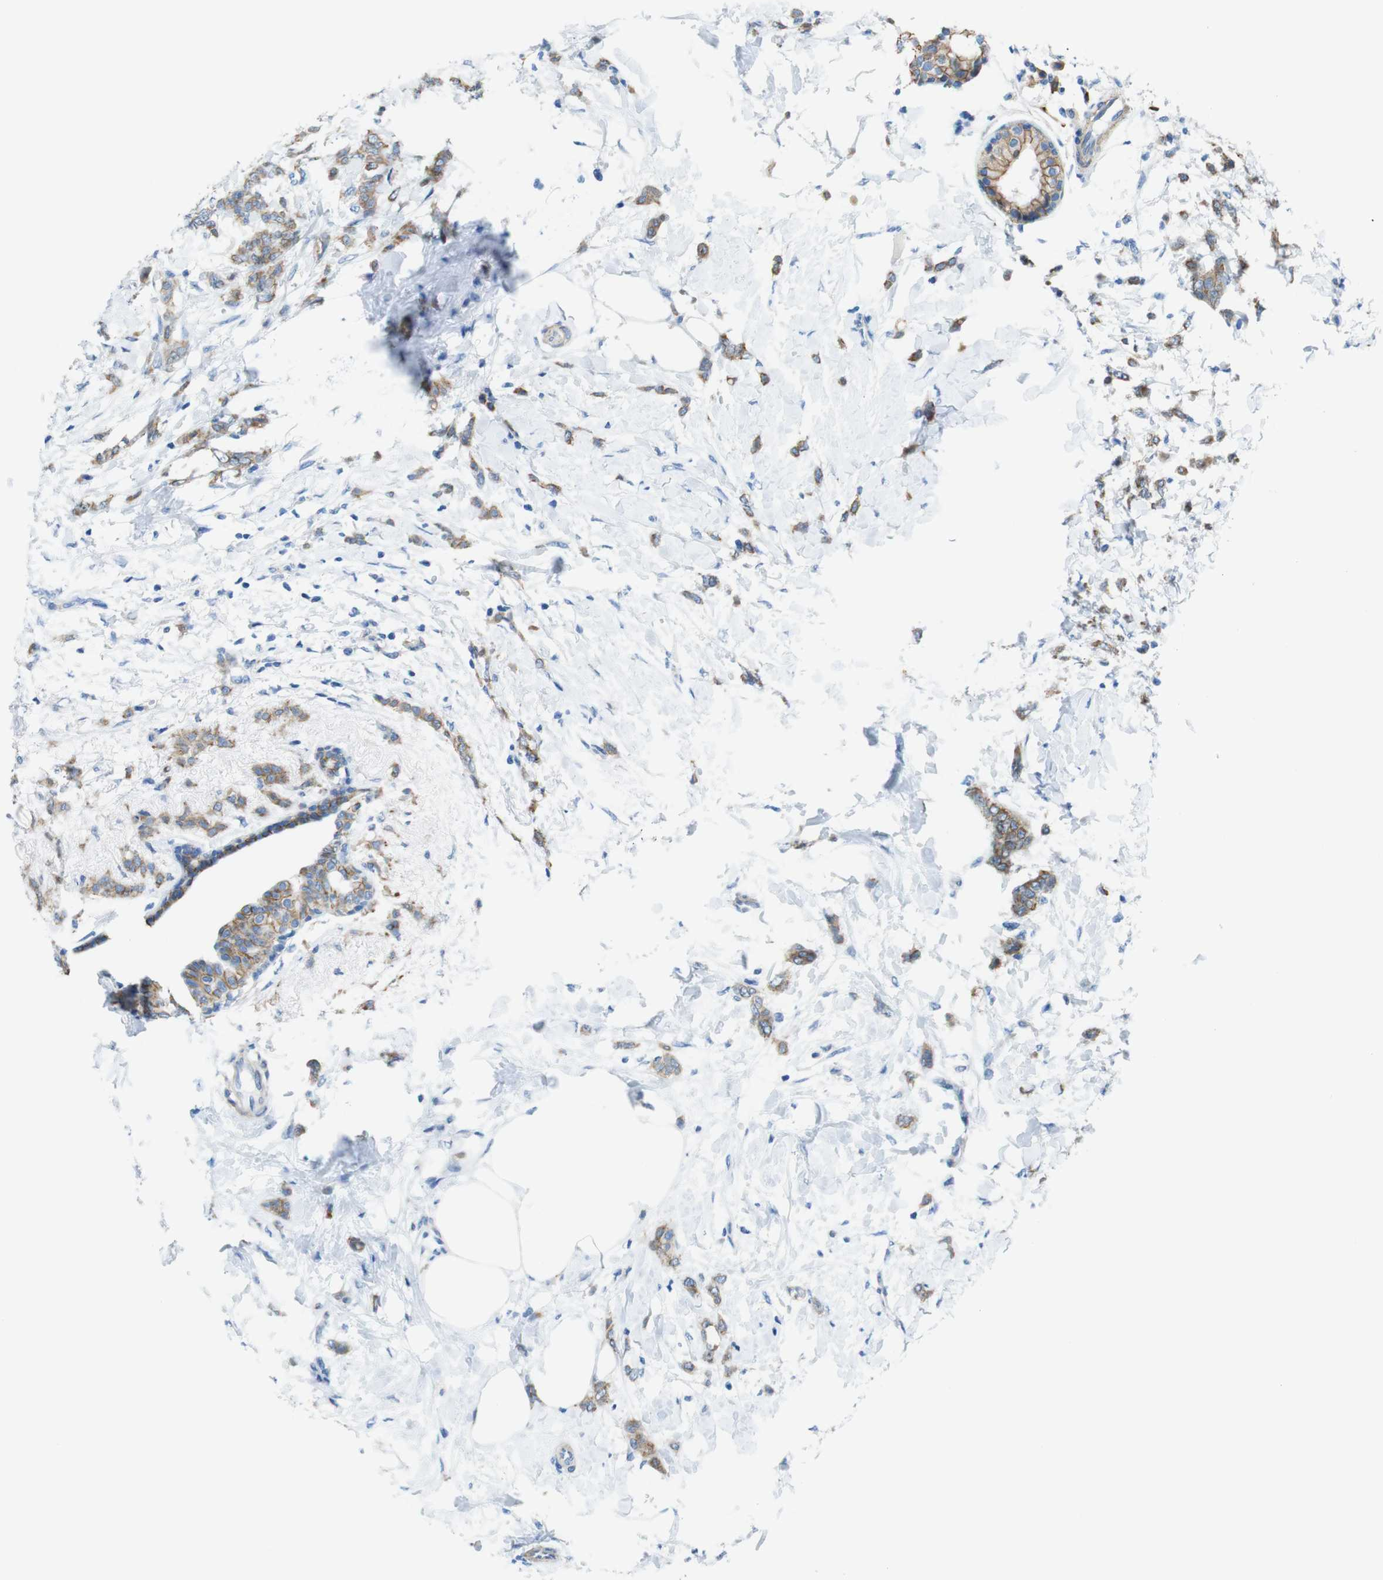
{"staining": {"intensity": "moderate", "quantity": ">75%", "location": "cytoplasmic/membranous"}, "tissue": "breast cancer", "cell_type": "Tumor cells", "image_type": "cancer", "snomed": [{"axis": "morphology", "description": "Lobular carcinoma, in situ"}, {"axis": "morphology", "description": "Lobular carcinoma"}, {"axis": "topography", "description": "Breast"}], "caption": "A brown stain shows moderate cytoplasmic/membranous positivity of a protein in human lobular carcinoma in situ (breast) tumor cells.", "gene": "CLMN", "patient": {"sex": "female", "age": 41}}